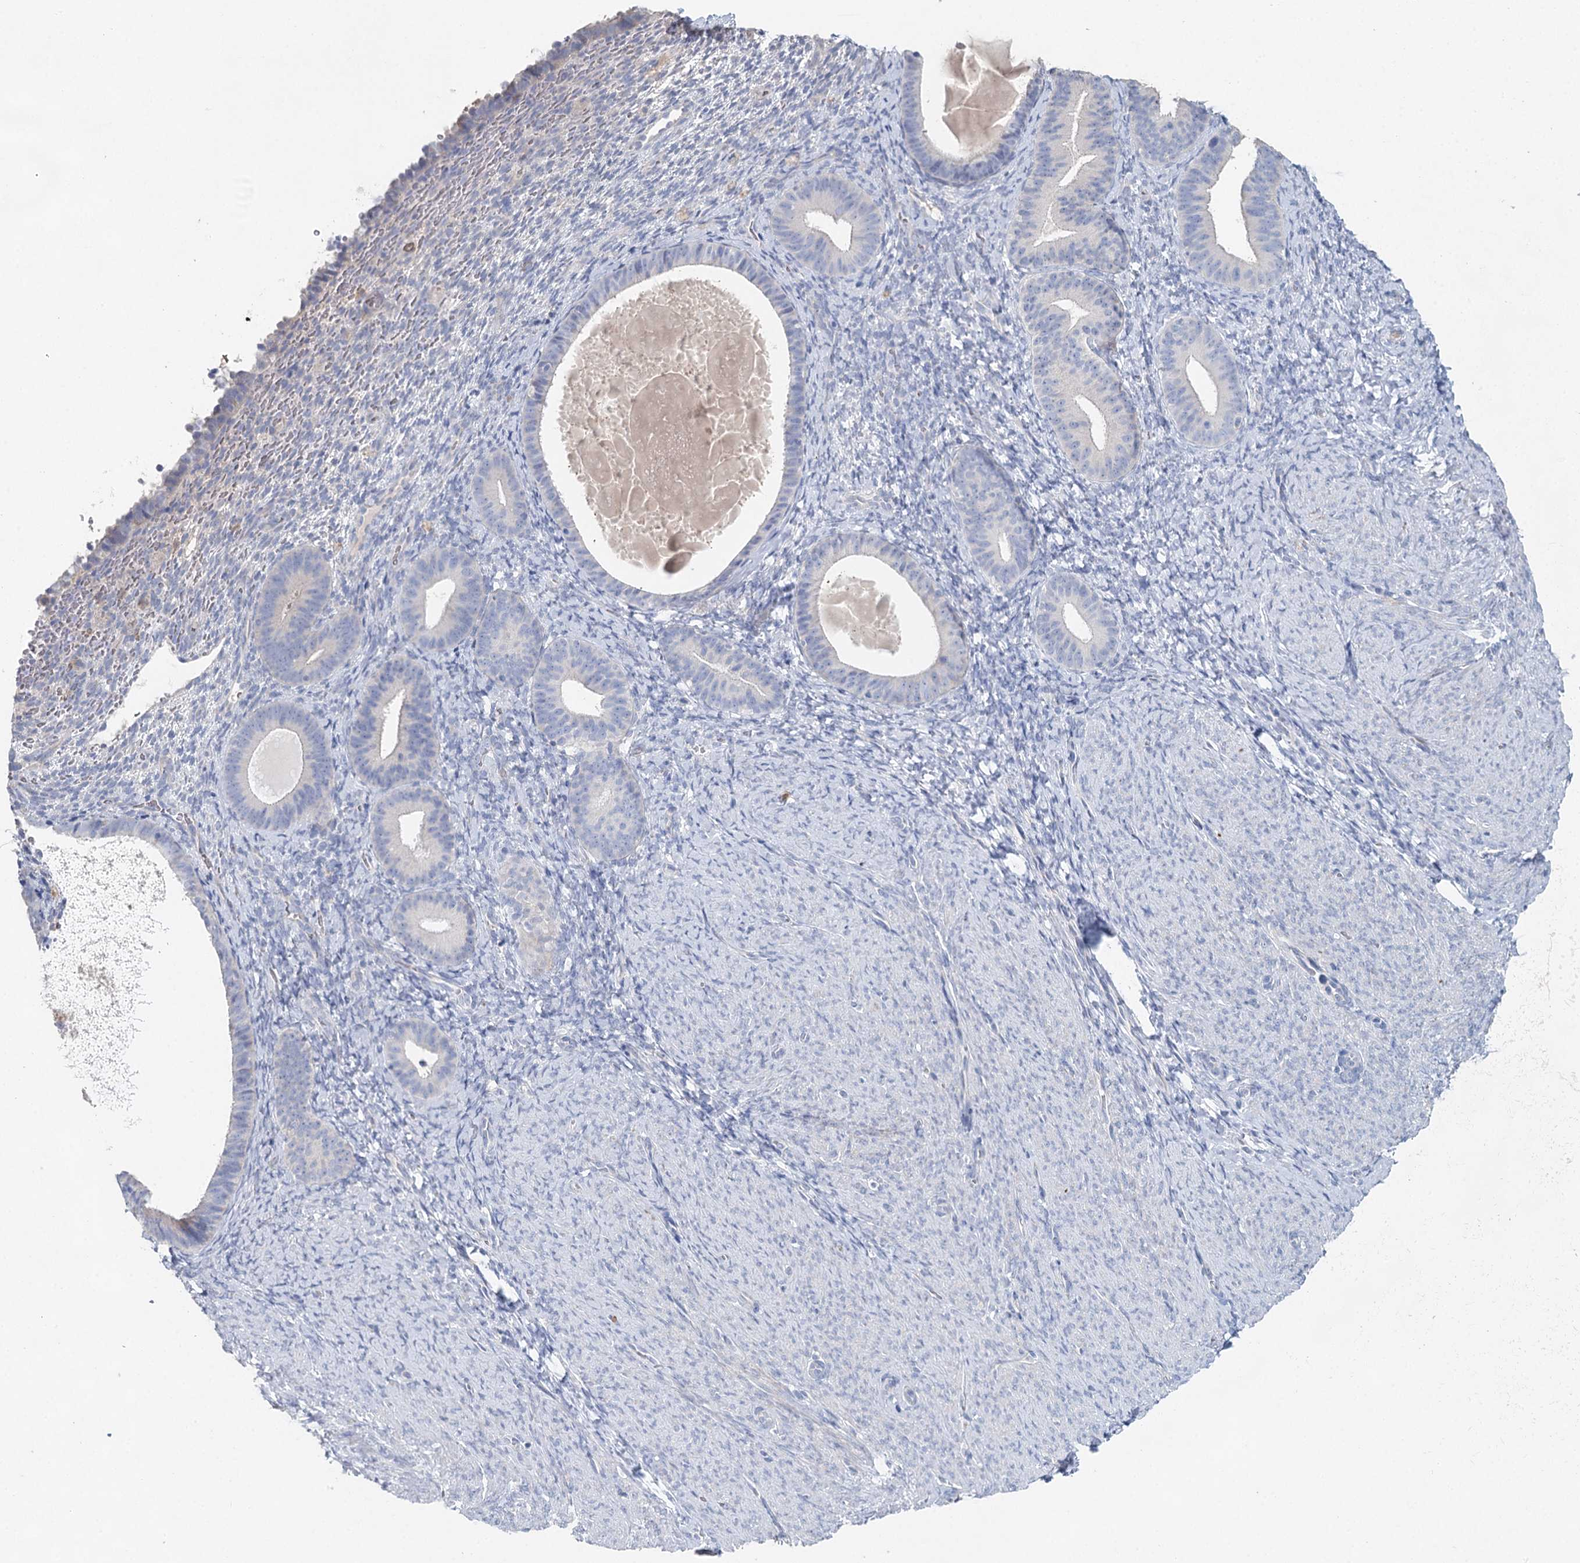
{"staining": {"intensity": "negative", "quantity": "none", "location": "none"}, "tissue": "endometrium", "cell_type": "Cells in endometrial stroma", "image_type": "normal", "snomed": [{"axis": "morphology", "description": "Normal tissue, NOS"}, {"axis": "topography", "description": "Endometrium"}], "caption": "IHC histopathology image of normal human endometrium stained for a protein (brown), which reveals no staining in cells in endometrial stroma. (Stains: DAB IHC with hematoxylin counter stain, Microscopy: brightfield microscopy at high magnification).", "gene": "MYL6B", "patient": {"sex": "female", "age": 65}}